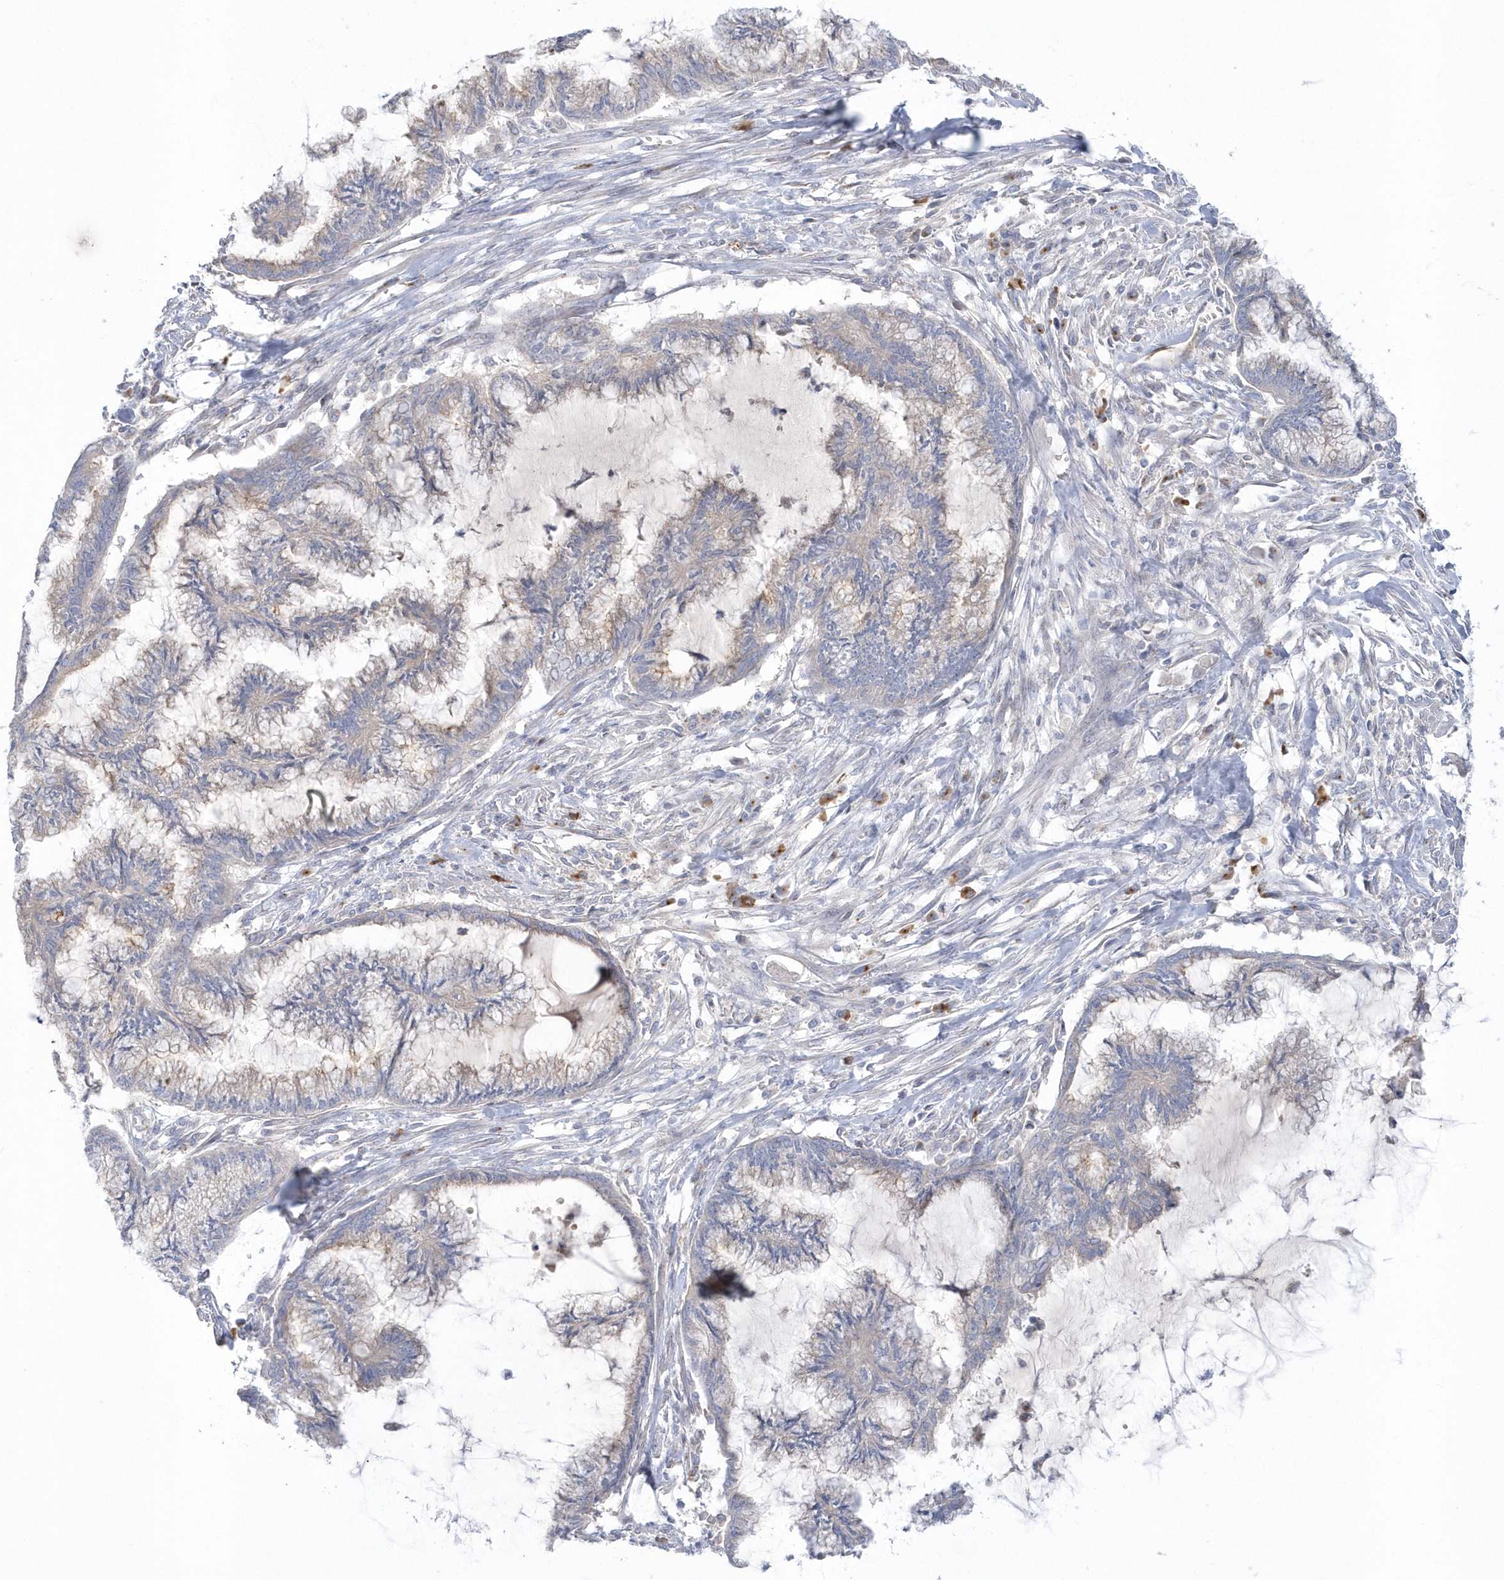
{"staining": {"intensity": "weak", "quantity": "<25%", "location": "cytoplasmic/membranous"}, "tissue": "endometrial cancer", "cell_type": "Tumor cells", "image_type": "cancer", "snomed": [{"axis": "morphology", "description": "Adenocarcinoma, NOS"}, {"axis": "topography", "description": "Endometrium"}], "caption": "Immunohistochemistry photomicrograph of human endometrial adenocarcinoma stained for a protein (brown), which demonstrates no expression in tumor cells.", "gene": "SEMA3D", "patient": {"sex": "female", "age": 86}}